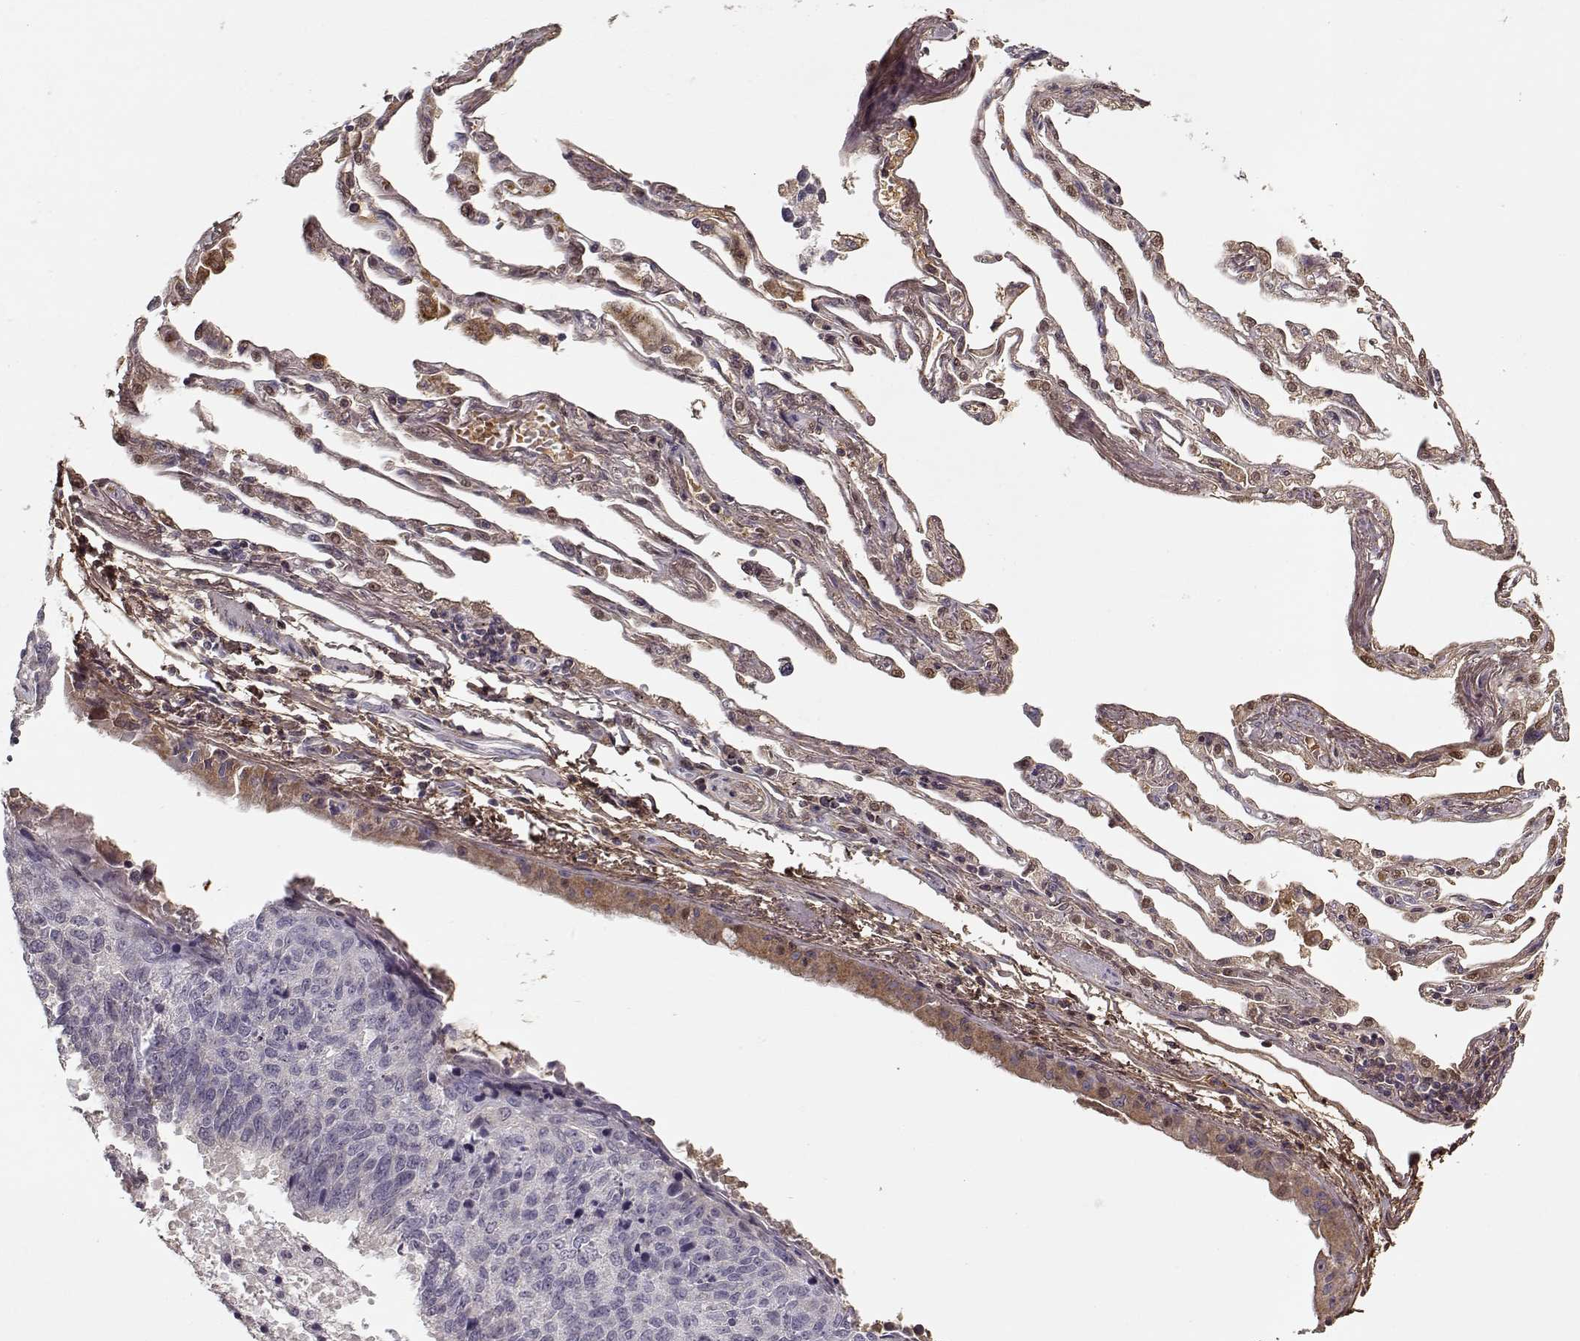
{"staining": {"intensity": "negative", "quantity": "none", "location": "none"}, "tissue": "lung cancer", "cell_type": "Tumor cells", "image_type": "cancer", "snomed": [{"axis": "morphology", "description": "Squamous cell carcinoma, NOS"}, {"axis": "topography", "description": "Lung"}], "caption": "High power microscopy micrograph of an immunohistochemistry histopathology image of lung squamous cell carcinoma, revealing no significant staining in tumor cells.", "gene": "LUM", "patient": {"sex": "male", "age": 73}}